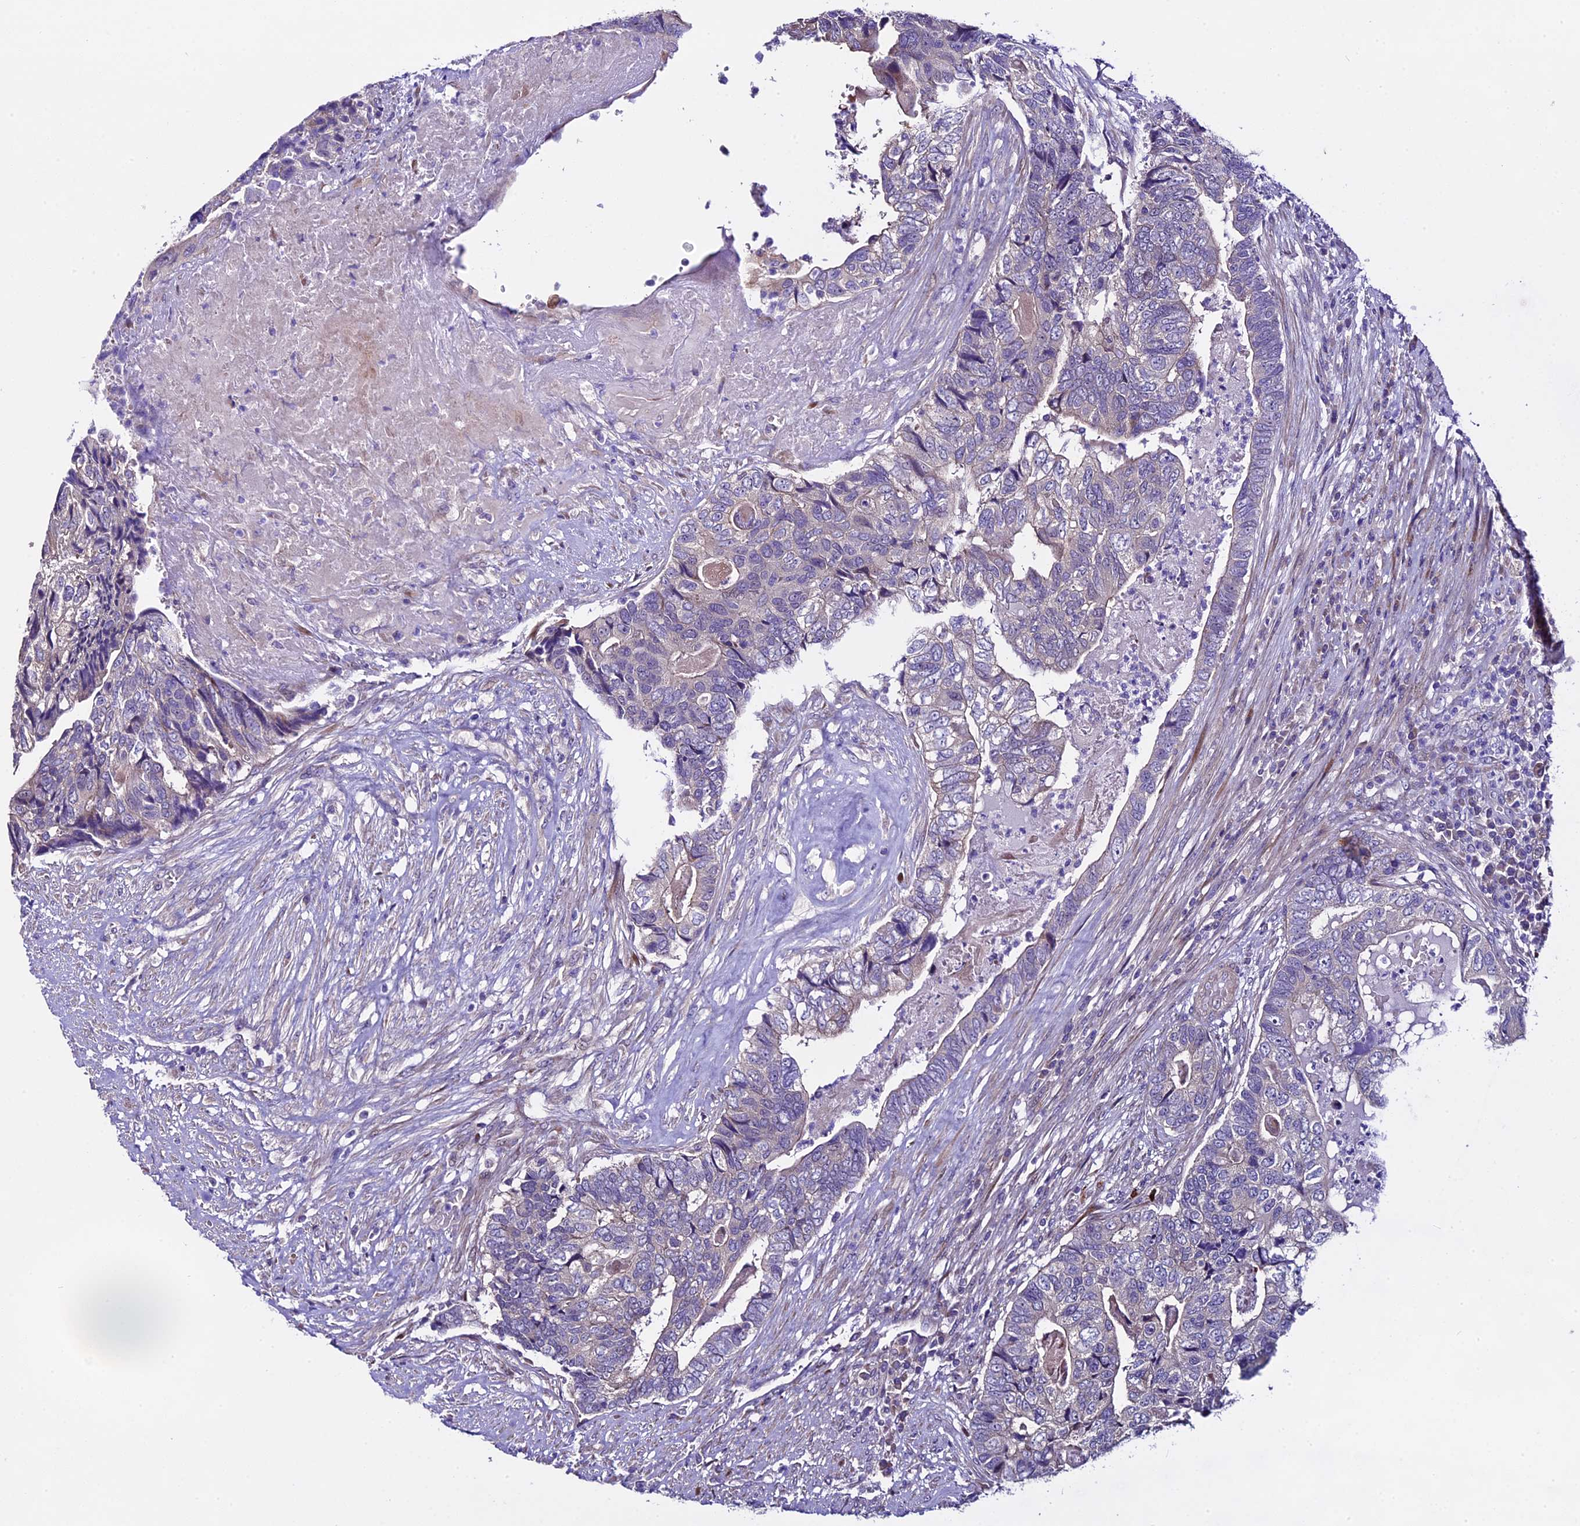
{"staining": {"intensity": "negative", "quantity": "none", "location": "none"}, "tissue": "colorectal cancer", "cell_type": "Tumor cells", "image_type": "cancer", "snomed": [{"axis": "morphology", "description": "Adenocarcinoma, NOS"}, {"axis": "topography", "description": "Colon"}], "caption": "The immunohistochemistry (IHC) photomicrograph has no significant expression in tumor cells of colorectal cancer tissue.", "gene": "SPIRE1", "patient": {"sex": "female", "age": 67}}